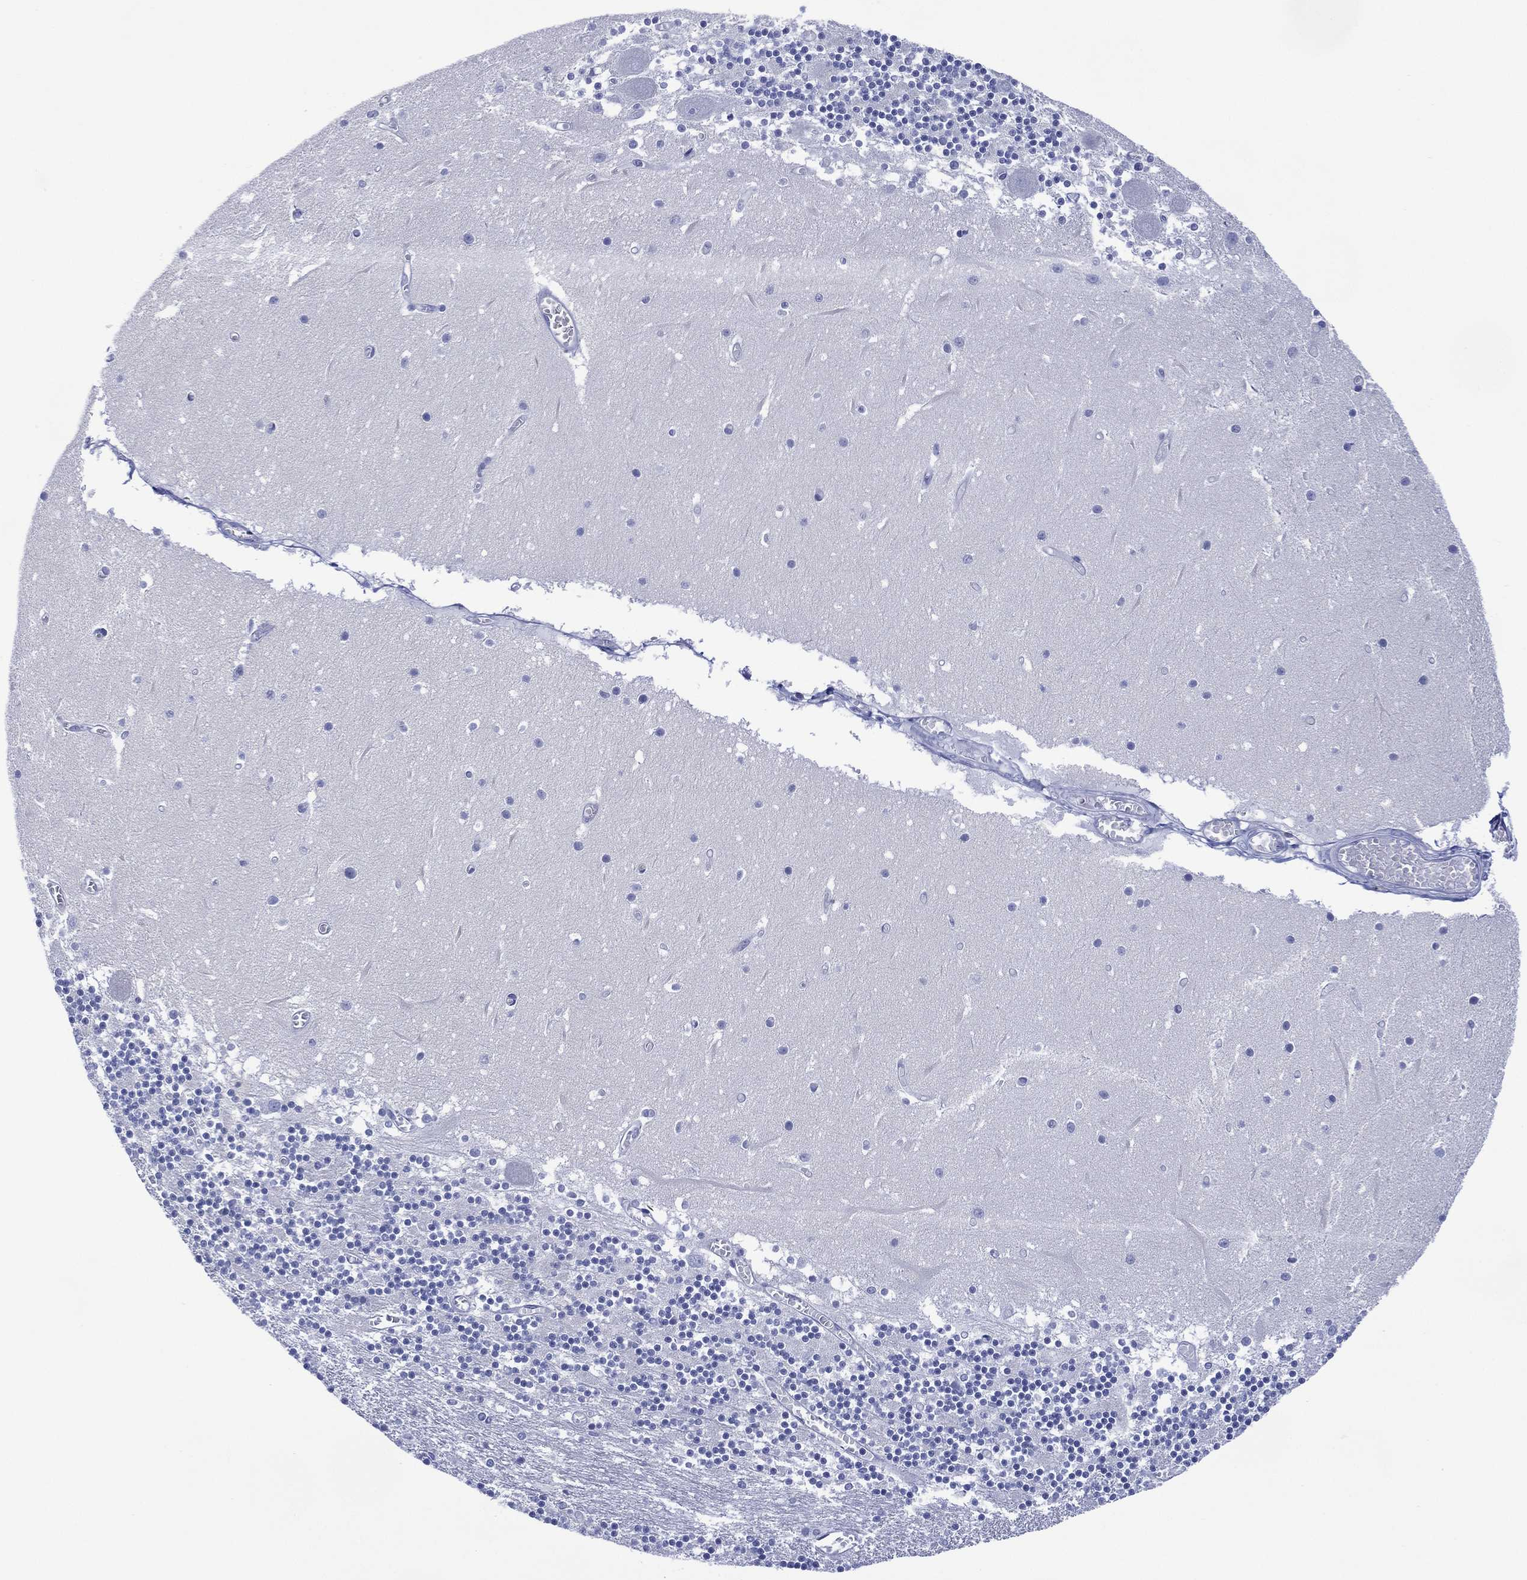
{"staining": {"intensity": "negative", "quantity": "none", "location": "none"}, "tissue": "cerebellum", "cell_type": "Cells in granular layer", "image_type": "normal", "snomed": [{"axis": "morphology", "description": "Normal tissue, NOS"}, {"axis": "topography", "description": "Cerebellum"}], "caption": "Micrograph shows no protein positivity in cells in granular layer of unremarkable cerebellum. (Immunohistochemistry, brightfield microscopy, high magnification).", "gene": "DPP4", "patient": {"sex": "female", "age": 28}}